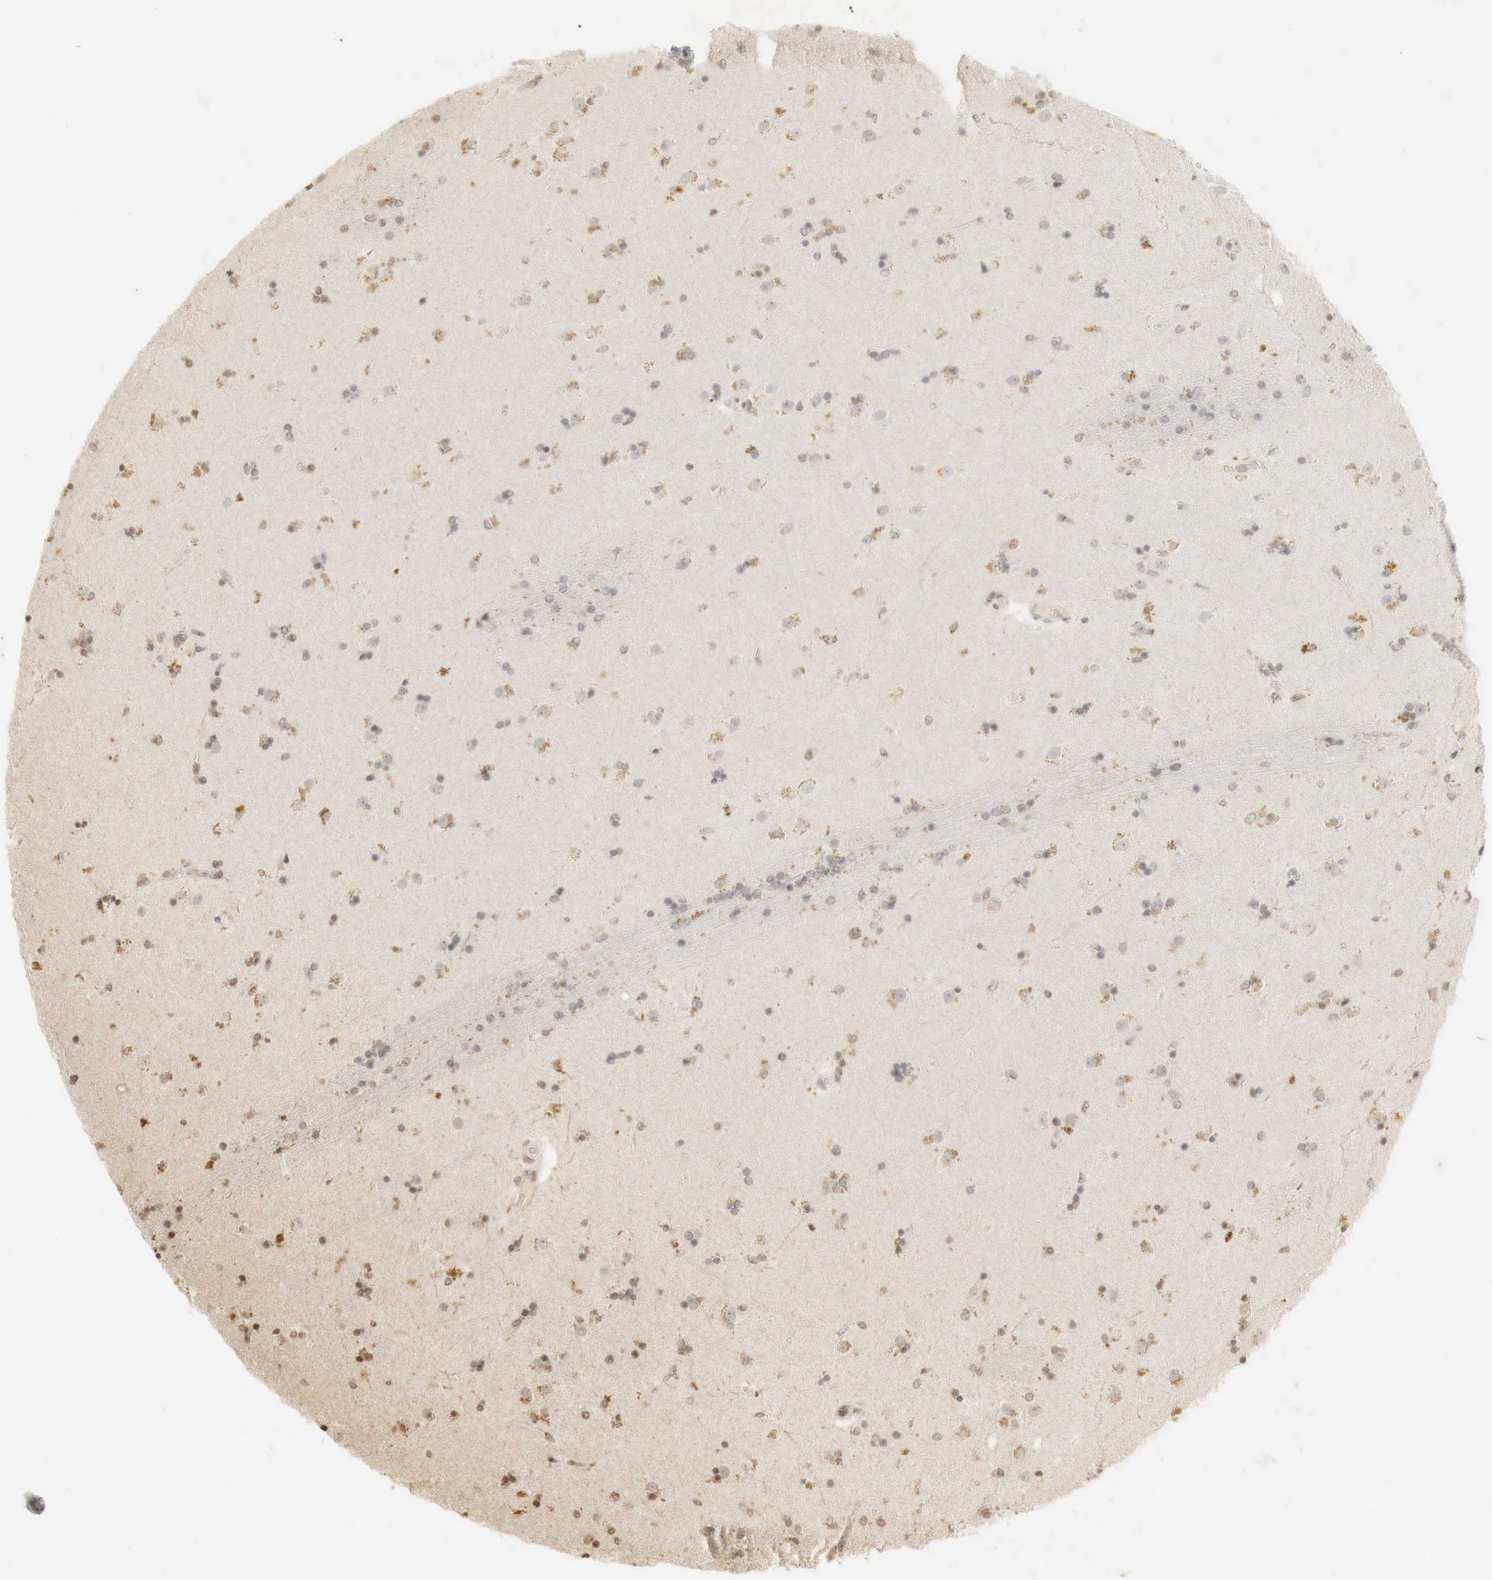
{"staining": {"intensity": "weak", "quantity": "<25%", "location": "cytoplasmic/membranous"}, "tissue": "caudate", "cell_type": "Glial cells", "image_type": "normal", "snomed": [{"axis": "morphology", "description": "Normal tissue, NOS"}, {"axis": "topography", "description": "Lateral ventricle wall"}], "caption": "The photomicrograph exhibits no staining of glial cells in unremarkable caudate.", "gene": "ERBB4", "patient": {"sex": "female", "age": 54}}